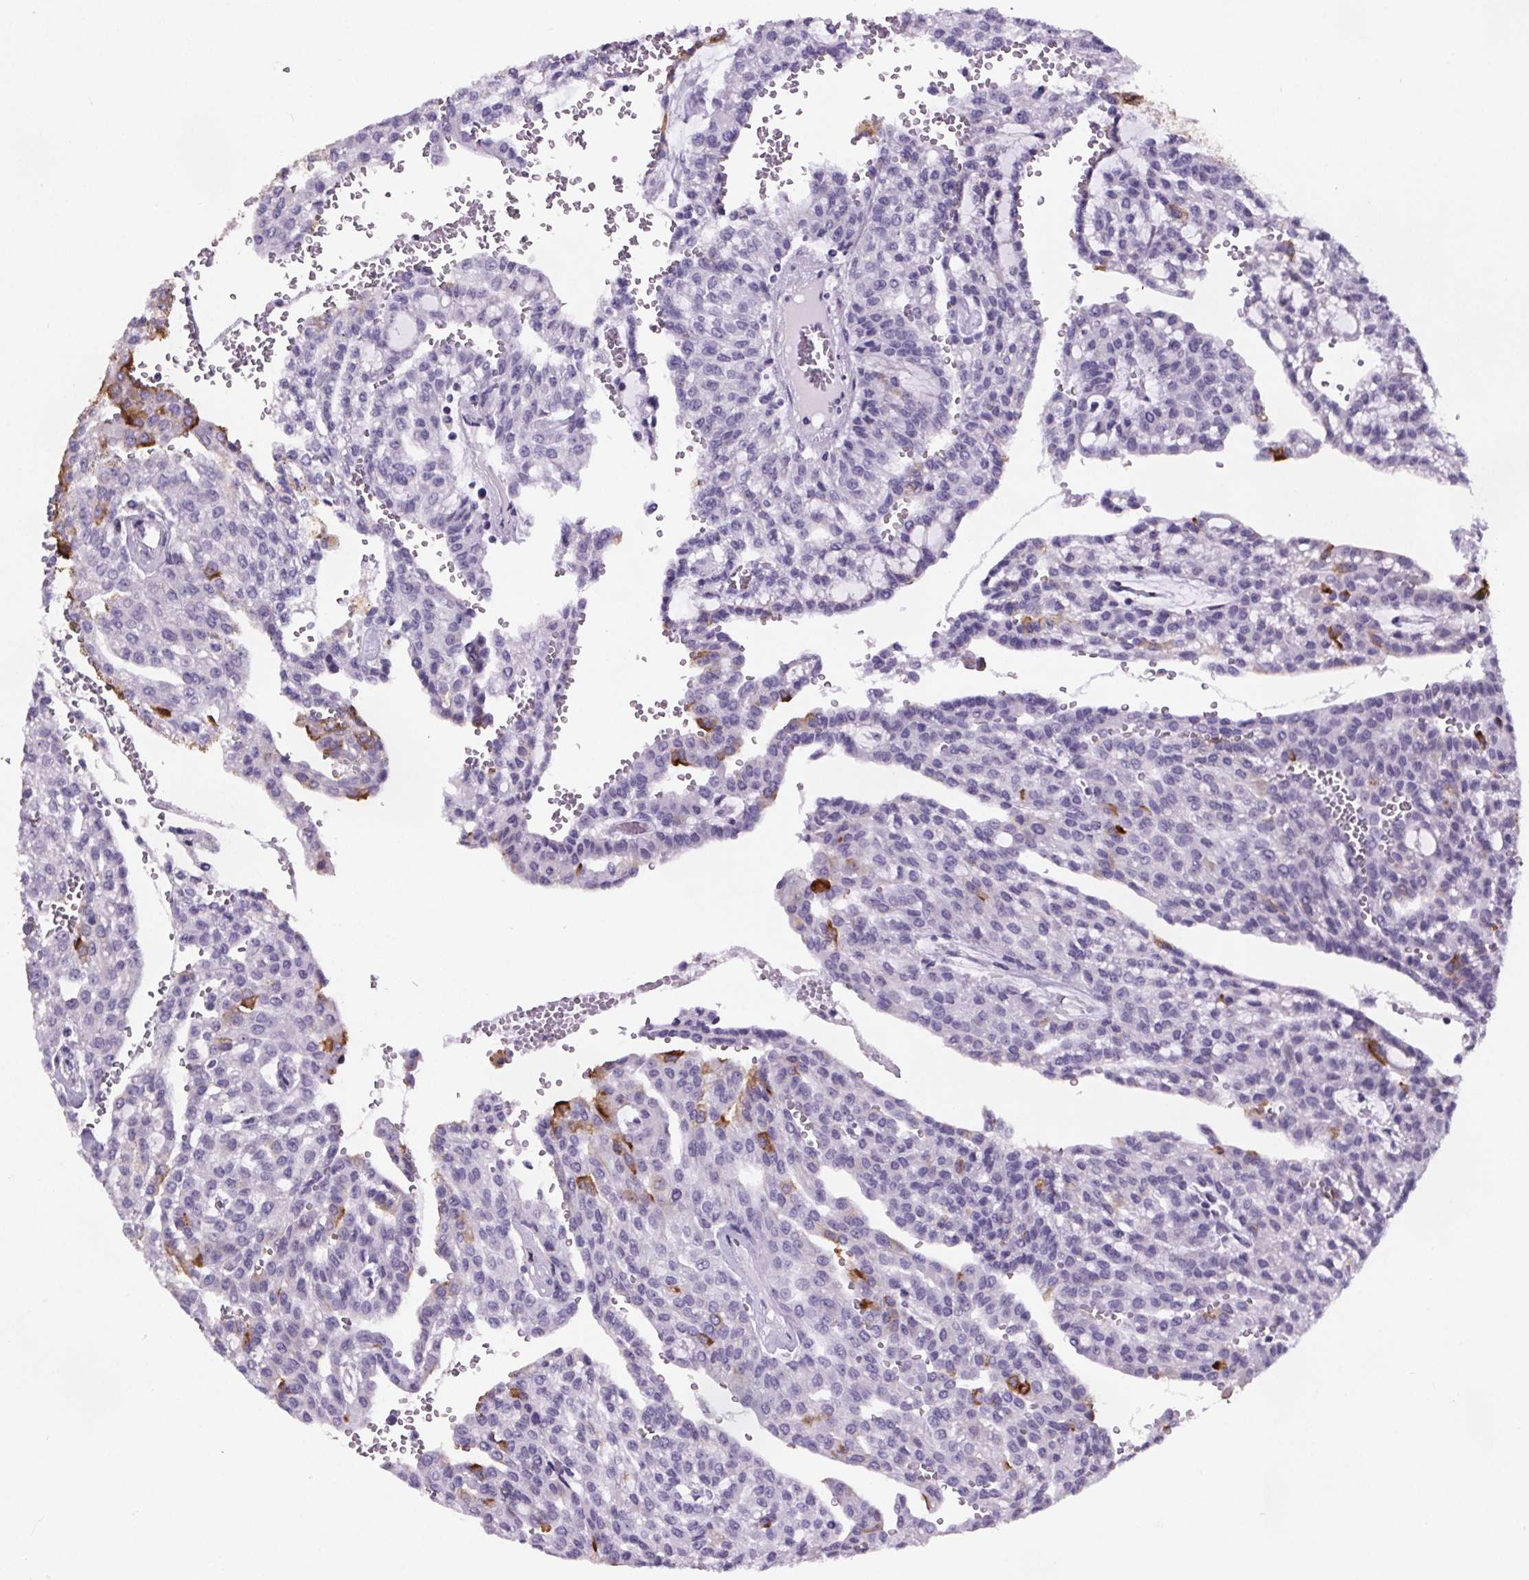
{"staining": {"intensity": "moderate", "quantity": "<25%", "location": "cytoplasmic/membranous"}, "tissue": "renal cancer", "cell_type": "Tumor cells", "image_type": "cancer", "snomed": [{"axis": "morphology", "description": "Adenocarcinoma, NOS"}, {"axis": "topography", "description": "Kidney"}], "caption": "A photomicrograph of human renal adenocarcinoma stained for a protein displays moderate cytoplasmic/membranous brown staining in tumor cells.", "gene": "CUBN", "patient": {"sex": "male", "age": 63}}